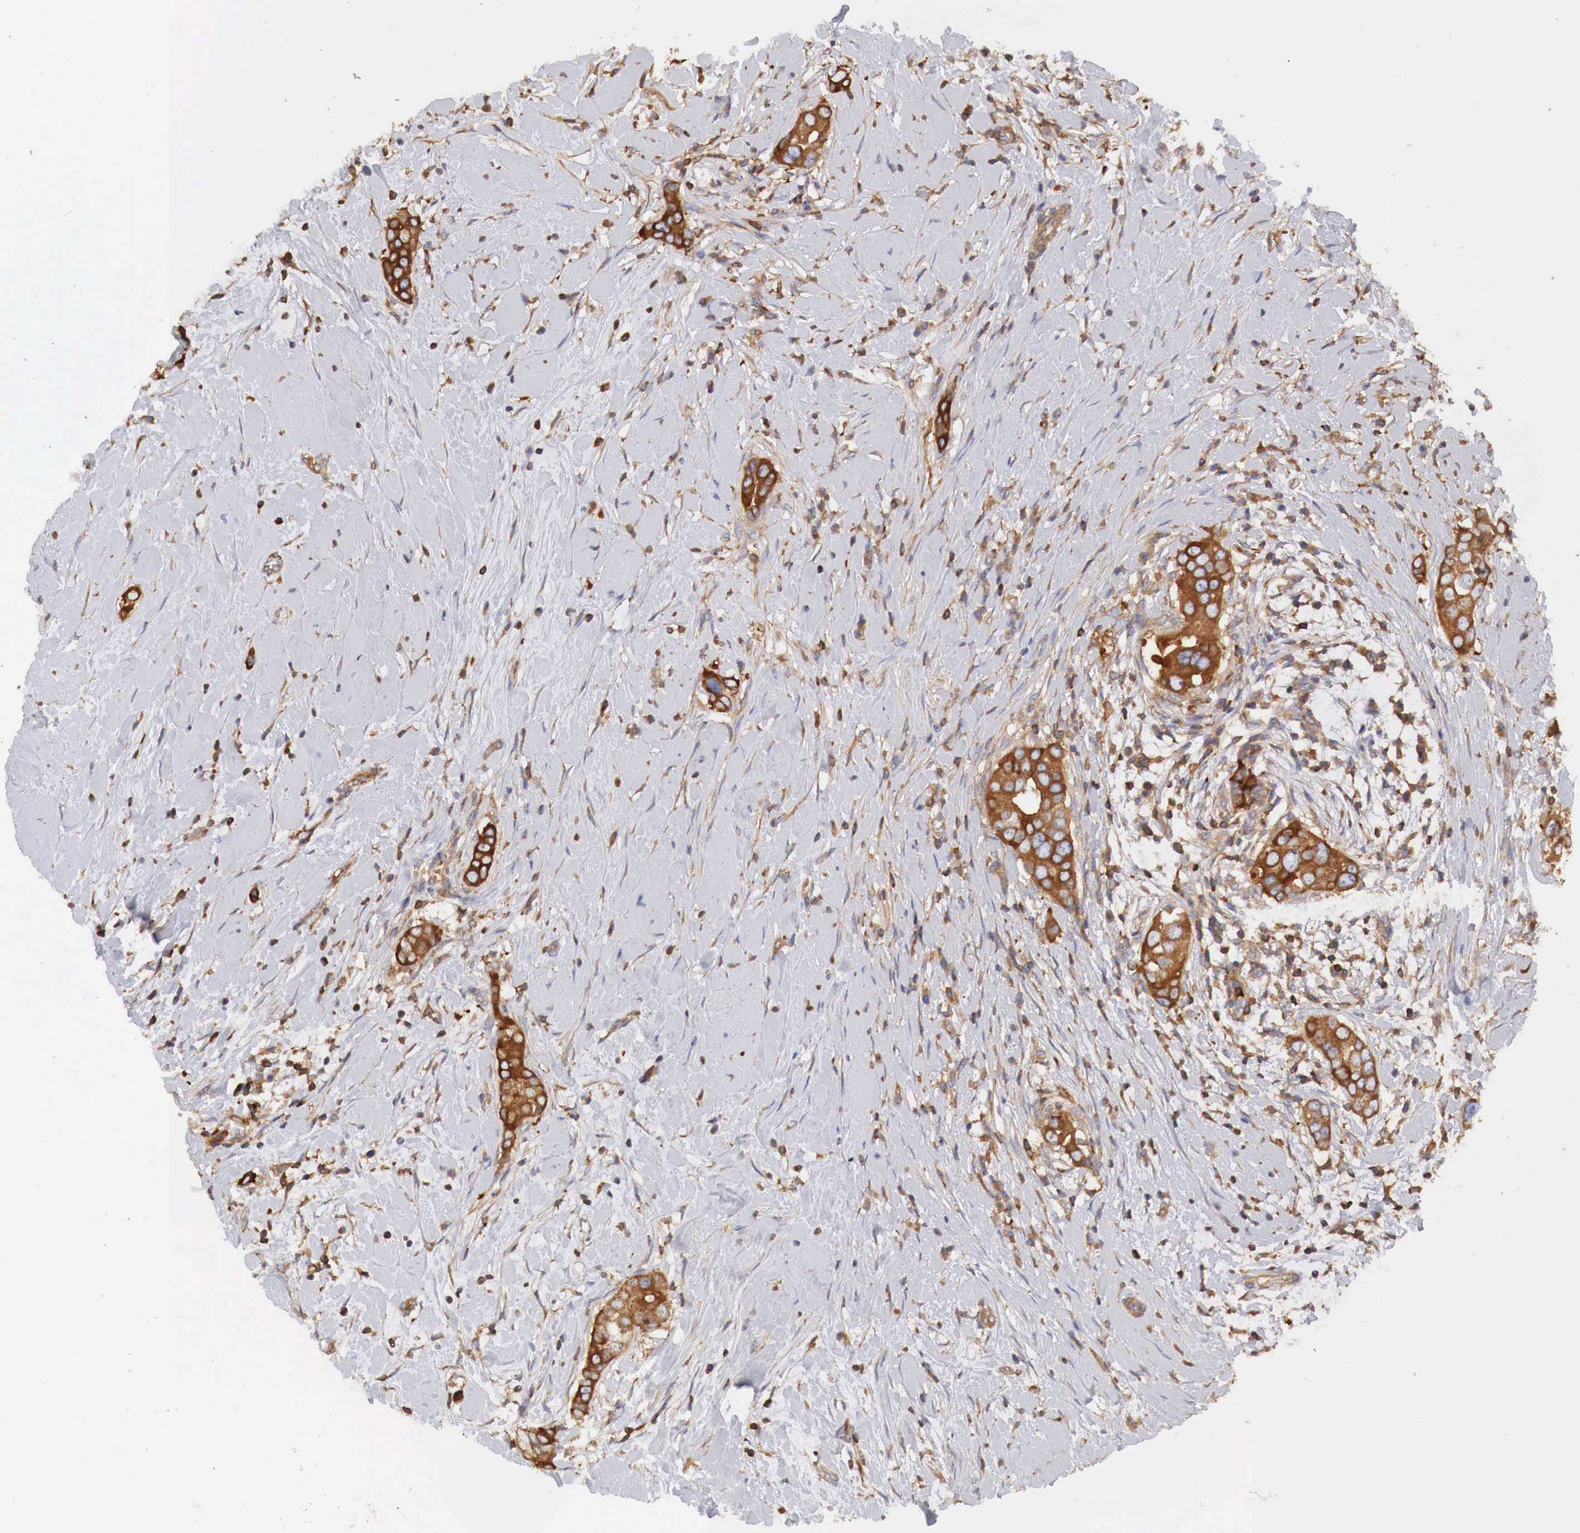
{"staining": {"intensity": "strong", "quantity": "25%-75%", "location": "cytoplasmic/membranous"}, "tissue": "breast cancer", "cell_type": "Tumor cells", "image_type": "cancer", "snomed": [{"axis": "morphology", "description": "Duct carcinoma"}, {"axis": "topography", "description": "Breast"}], "caption": "Breast cancer (intraductal carcinoma) stained with DAB IHC demonstrates high levels of strong cytoplasmic/membranous expression in approximately 25%-75% of tumor cells. Nuclei are stained in blue.", "gene": "G6PD", "patient": {"sex": "female", "age": 55}}